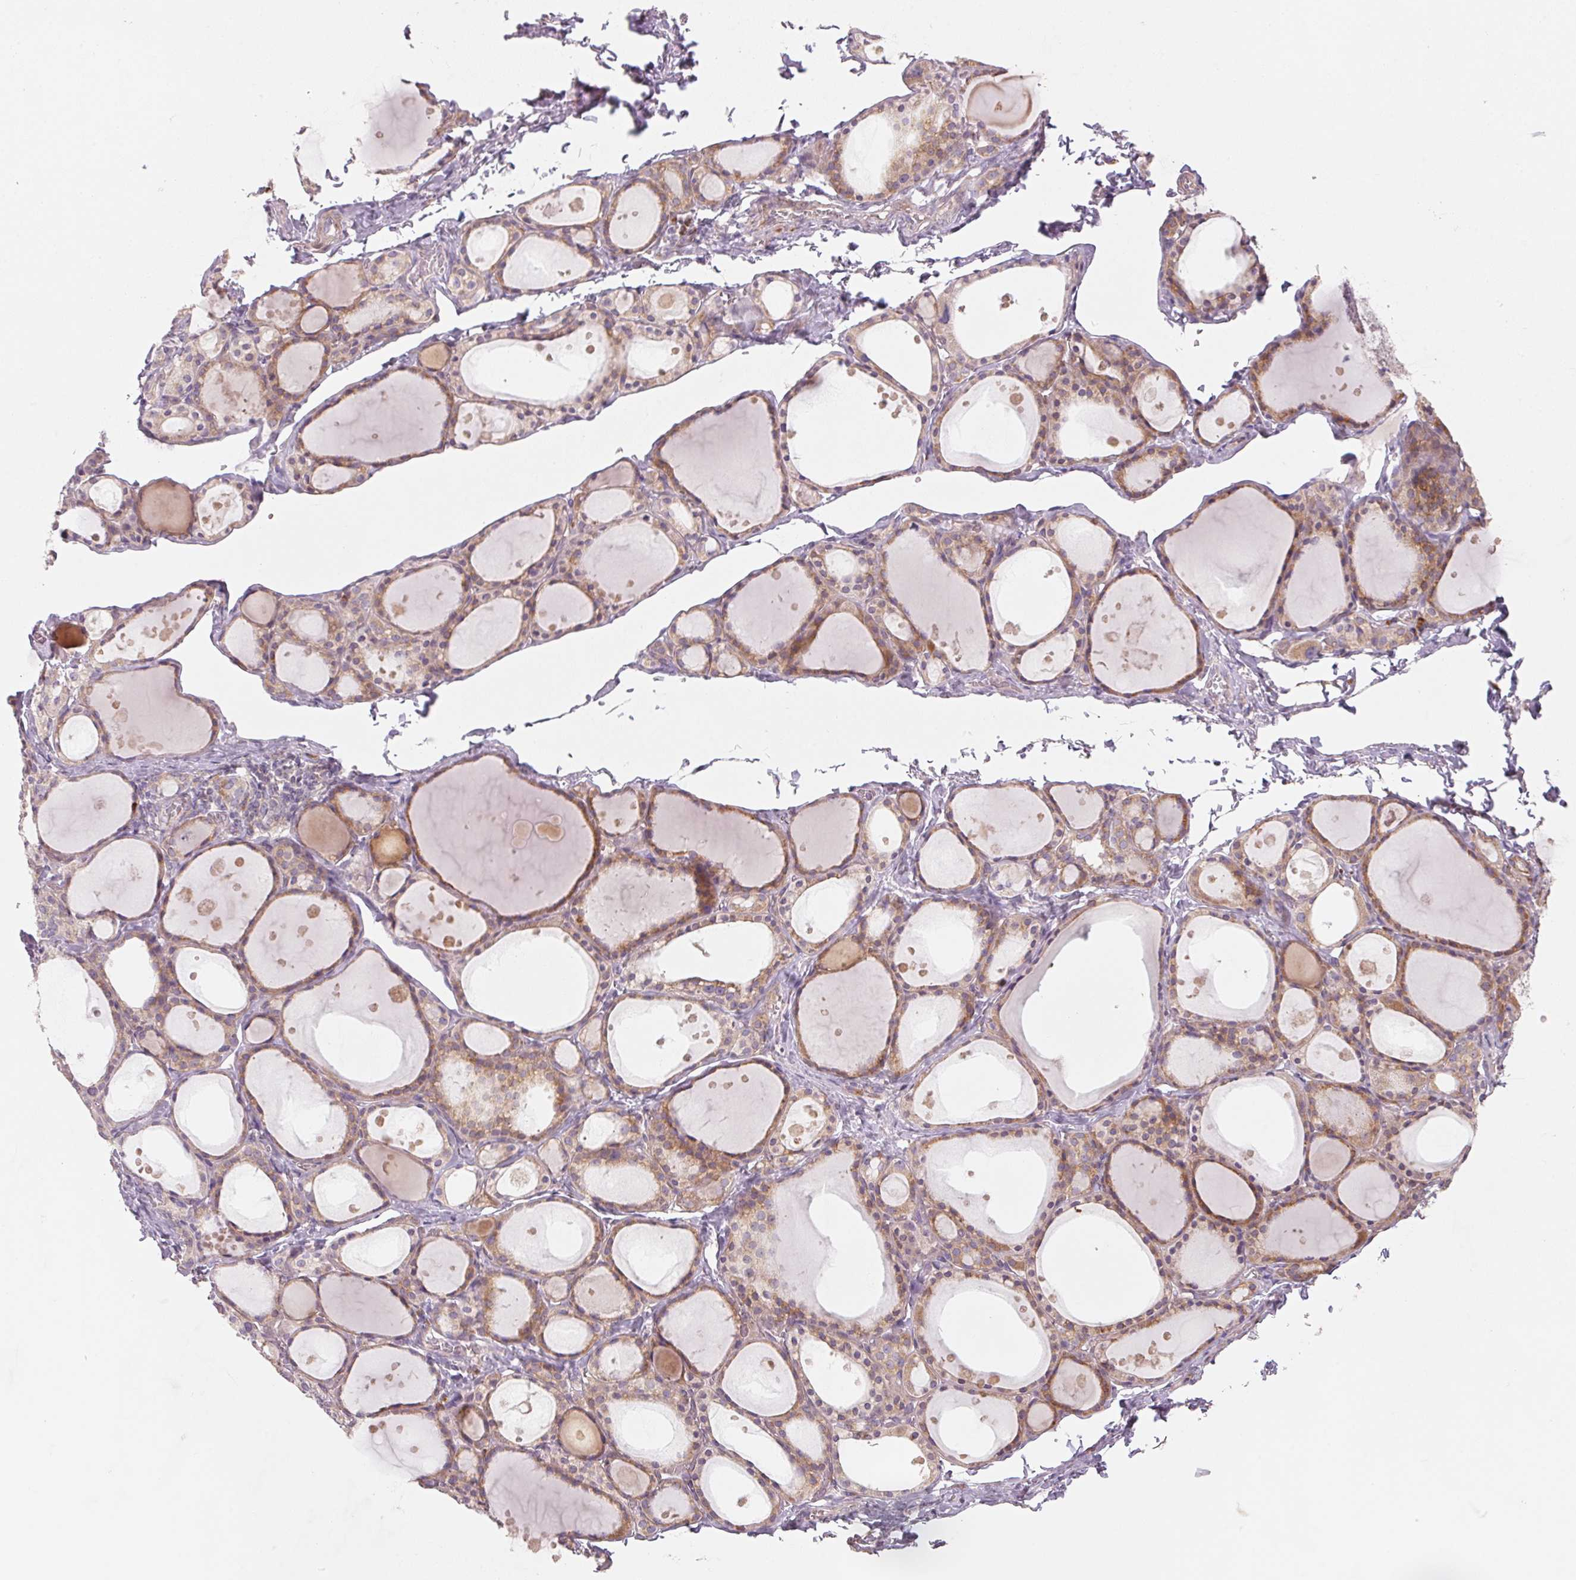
{"staining": {"intensity": "weak", "quantity": ">75%", "location": "cytoplasmic/membranous"}, "tissue": "thyroid gland", "cell_type": "Glandular cells", "image_type": "normal", "snomed": [{"axis": "morphology", "description": "Normal tissue, NOS"}, {"axis": "topography", "description": "Thyroid gland"}], "caption": "Immunohistochemical staining of normal human thyroid gland displays low levels of weak cytoplasmic/membranous staining in approximately >75% of glandular cells. (DAB IHC with brightfield microscopy, high magnification).", "gene": "BLOC1S2", "patient": {"sex": "male", "age": 68}}